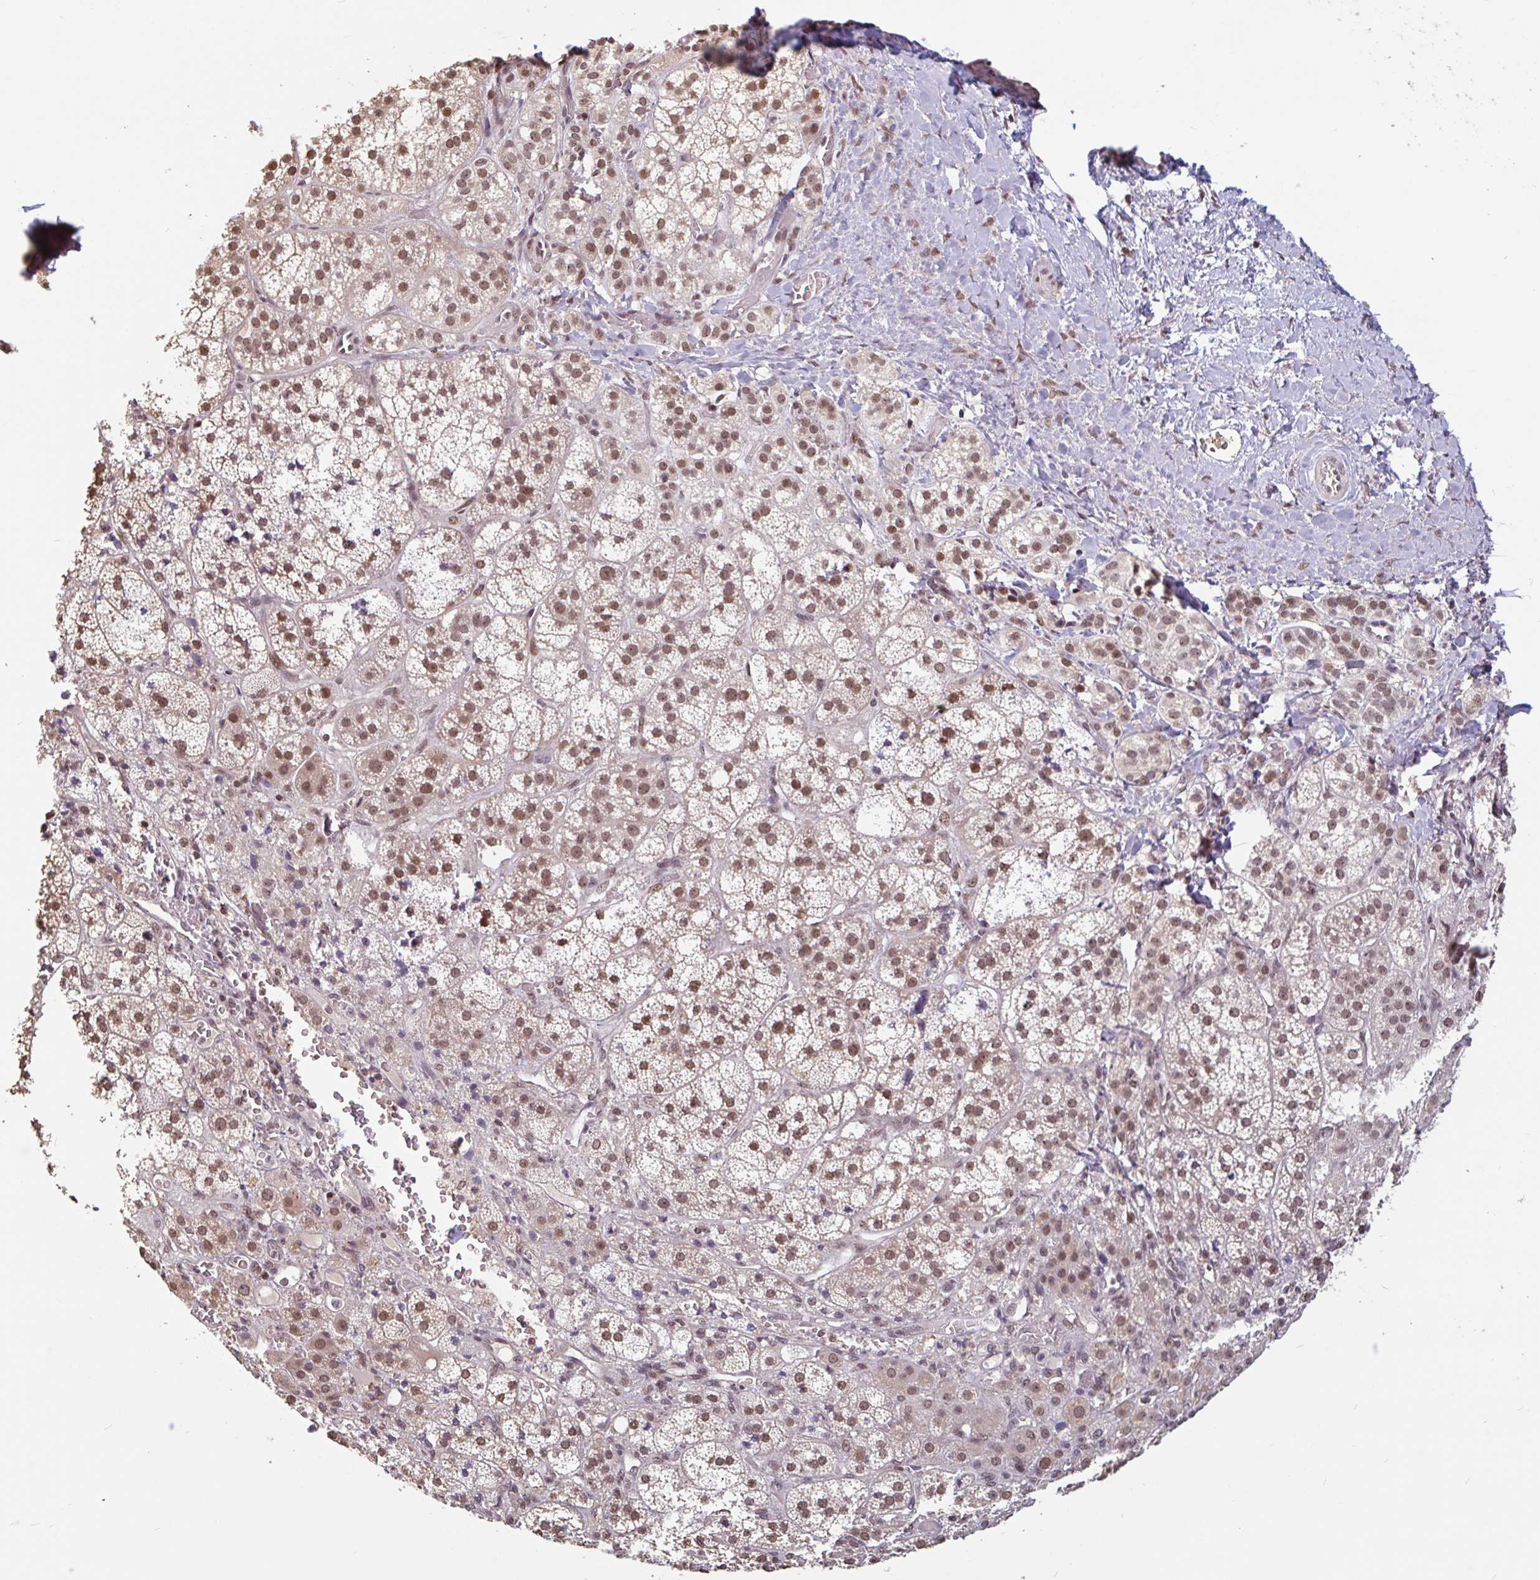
{"staining": {"intensity": "moderate", "quantity": ">75%", "location": "nuclear"}, "tissue": "adrenal gland", "cell_type": "Glandular cells", "image_type": "normal", "snomed": [{"axis": "morphology", "description": "Normal tissue, NOS"}, {"axis": "topography", "description": "Adrenal gland"}], "caption": "Immunohistochemistry of normal adrenal gland reveals medium levels of moderate nuclear expression in approximately >75% of glandular cells.", "gene": "DR1", "patient": {"sex": "female", "age": 60}}